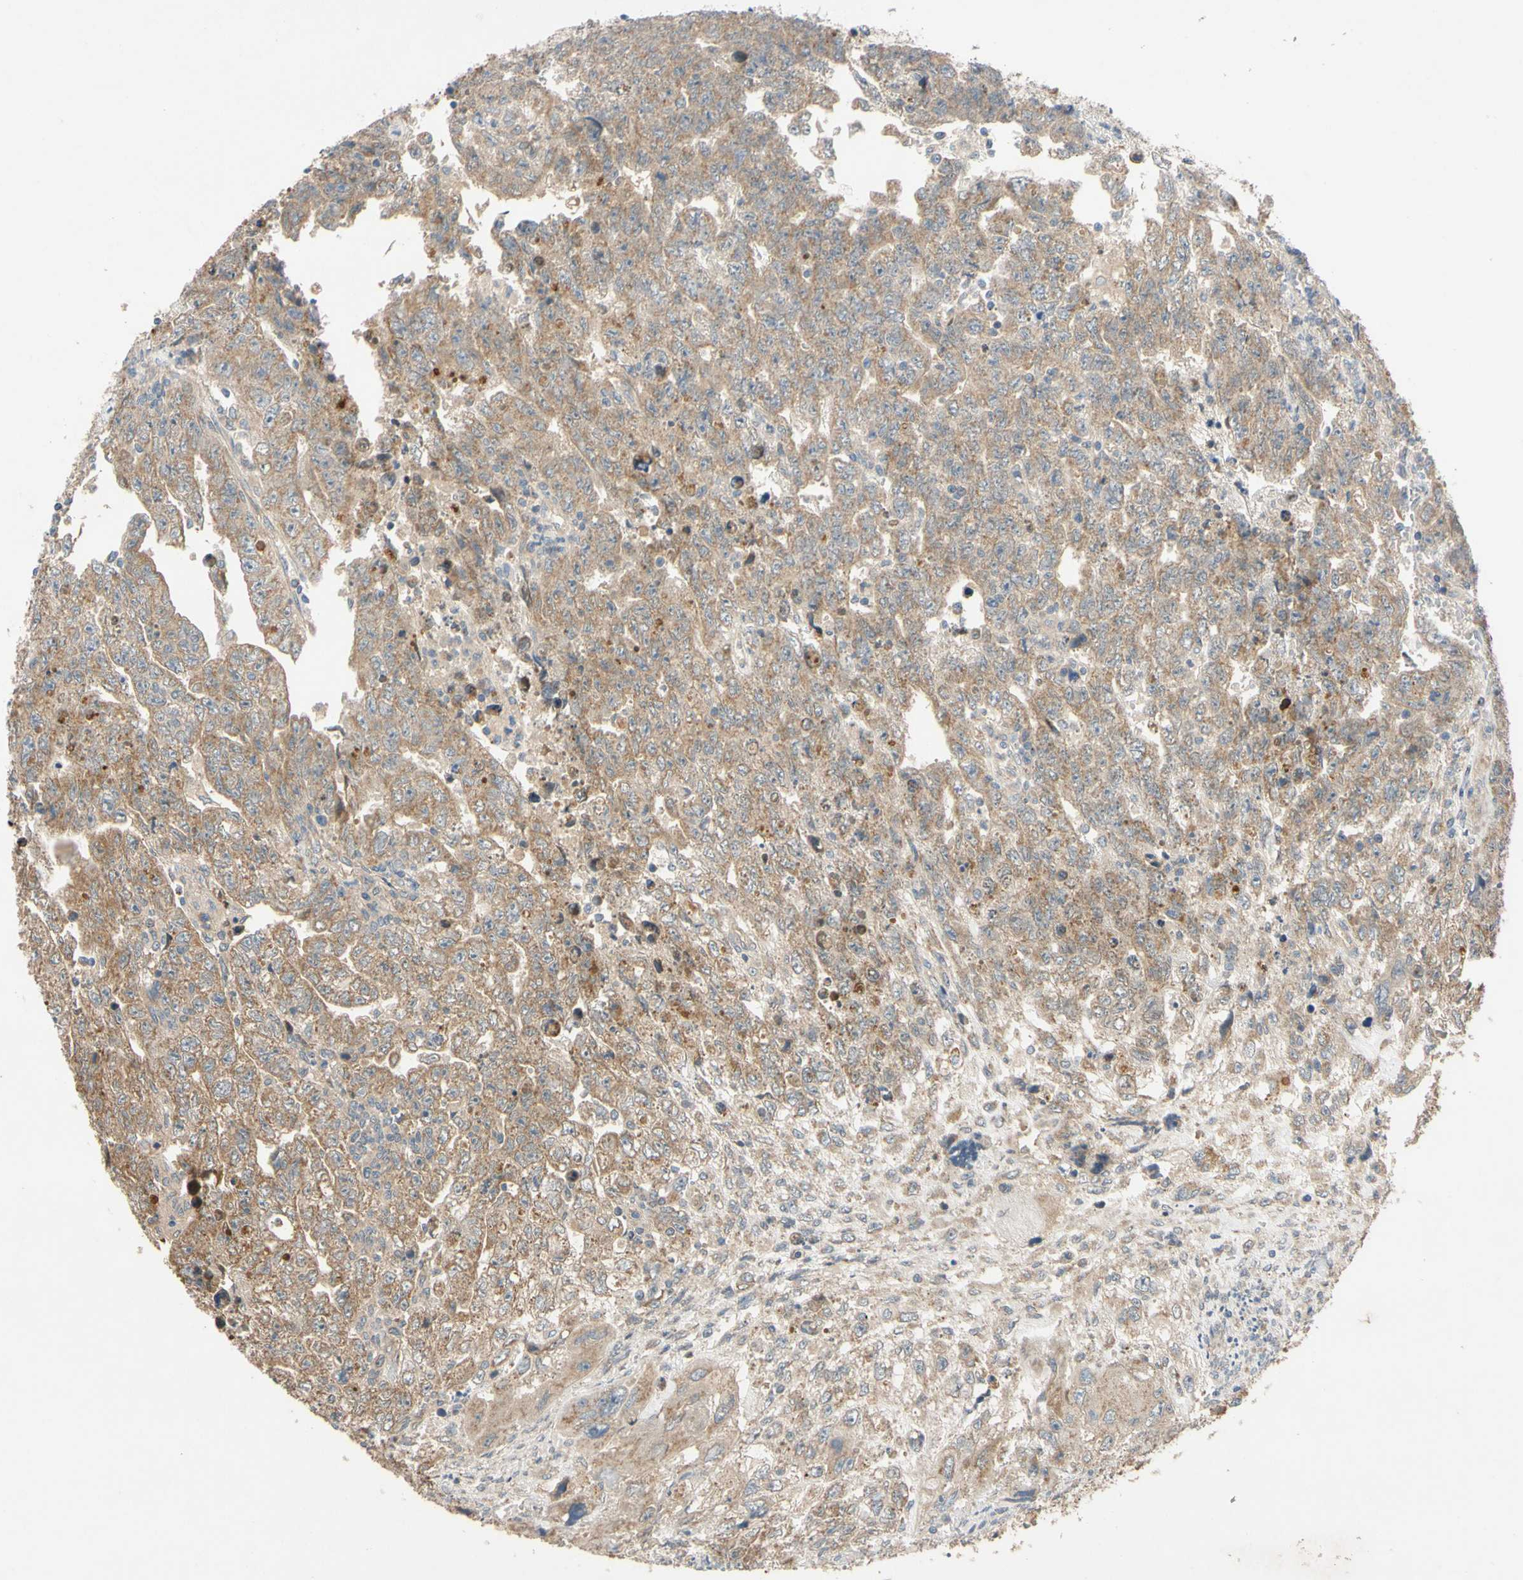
{"staining": {"intensity": "moderate", "quantity": ">75%", "location": "cytoplasmic/membranous"}, "tissue": "testis cancer", "cell_type": "Tumor cells", "image_type": "cancer", "snomed": [{"axis": "morphology", "description": "Carcinoma, Embryonal, NOS"}, {"axis": "topography", "description": "Testis"}], "caption": "Protein staining of testis embryonal carcinoma tissue exhibits moderate cytoplasmic/membranous staining in about >75% of tumor cells.", "gene": "MBTPS2", "patient": {"sex": "male", "age": 28}}